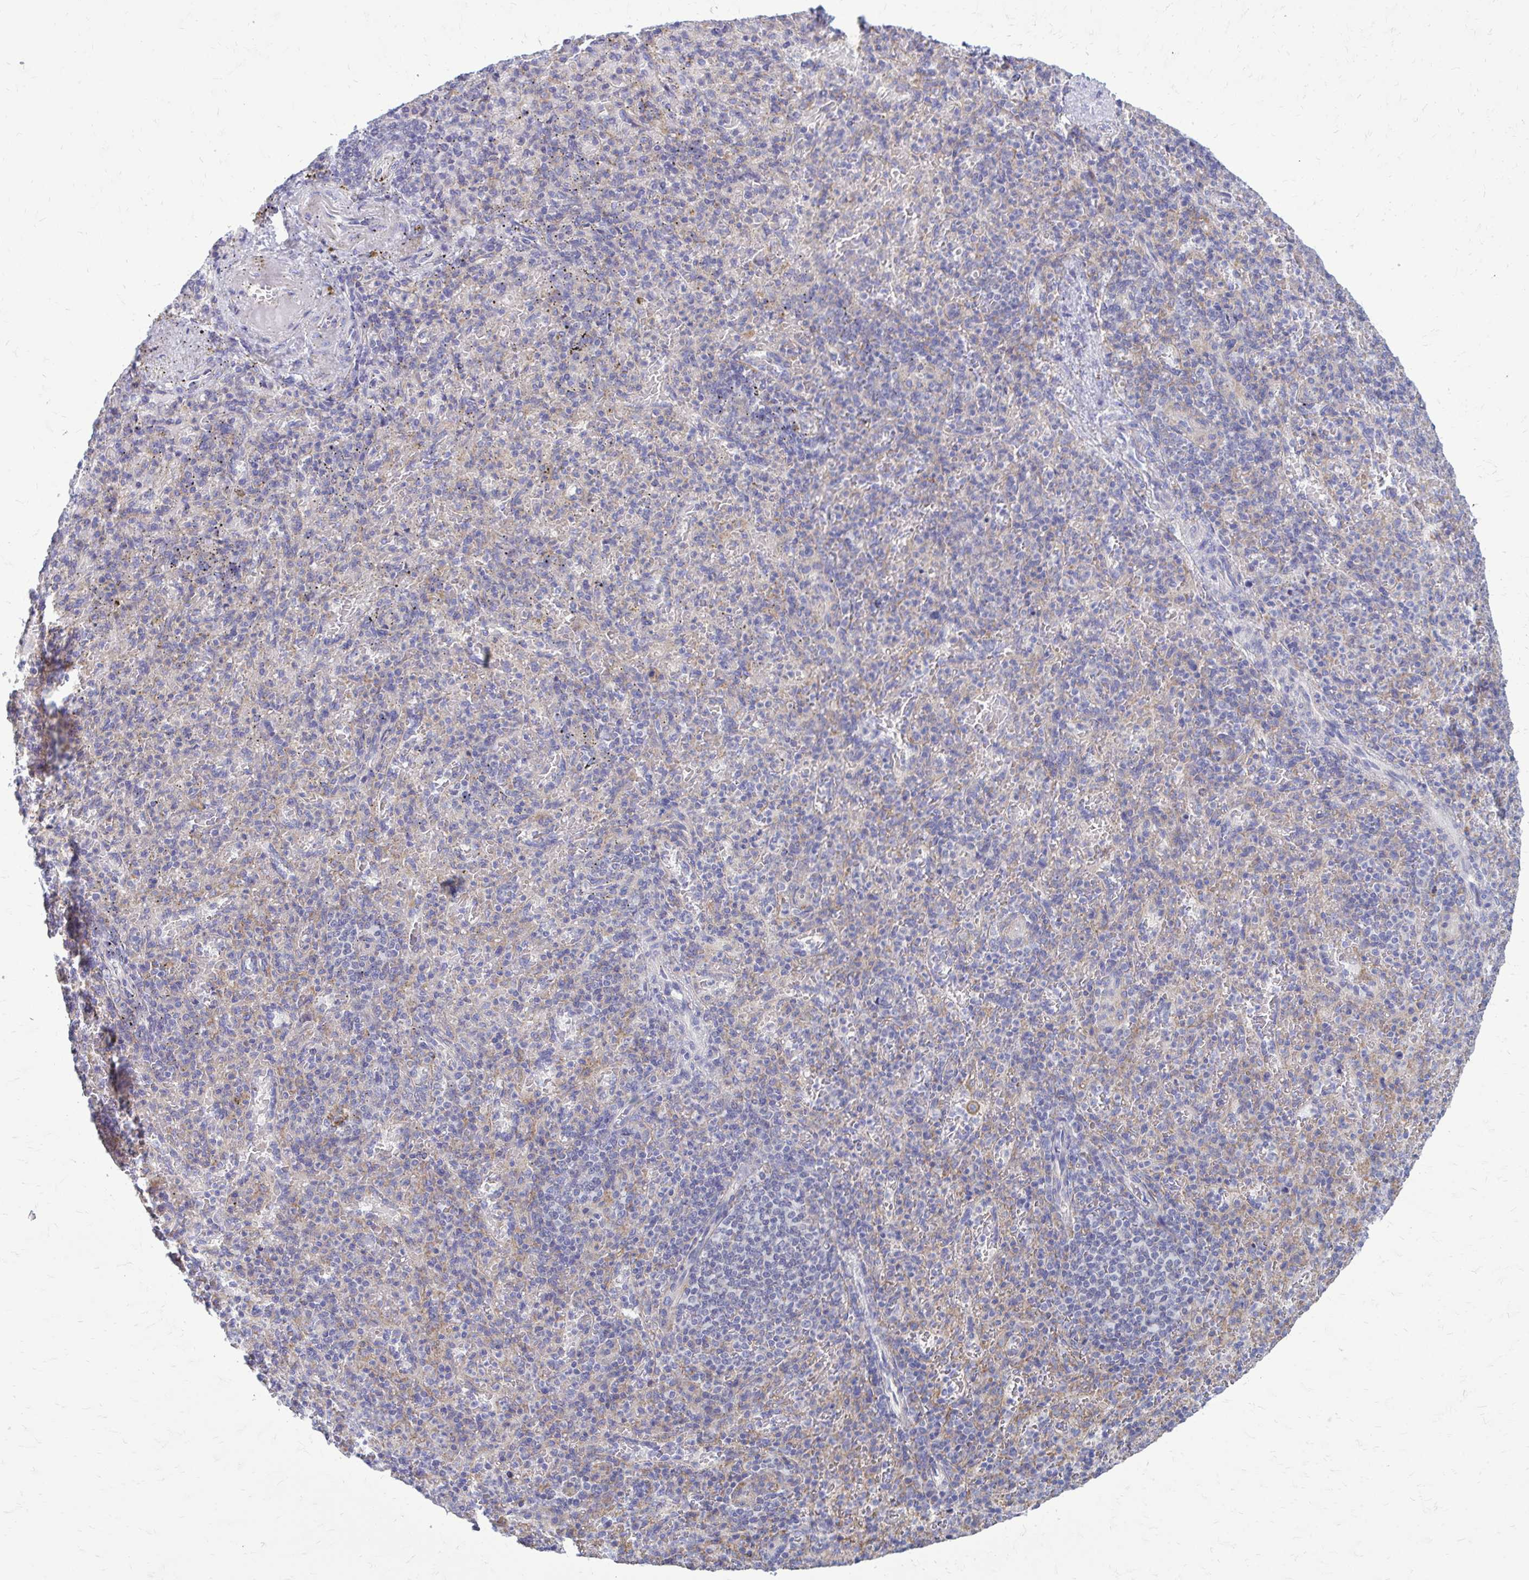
{"staining": {"intensity": "moderate", "quantity": "<25%", "location": "cytoplasmic/membranous"}, "tissue": "spleen", "cell_type": "Cells in red pulp", "image_type": "normal", "snomed": [{"axis": "morphology", "description": "Normal tissue, NOS"}, {"axis": "topography", "description": "Spleen"}], "caption": "Immunohistochemistry of benign human spleen reveals low levels of moderate cytoplasmic/membranous positivity in about <25% of cells in red pulp.", "gene": "CLTA", "patient": {"sex": "female", "age": 74}}